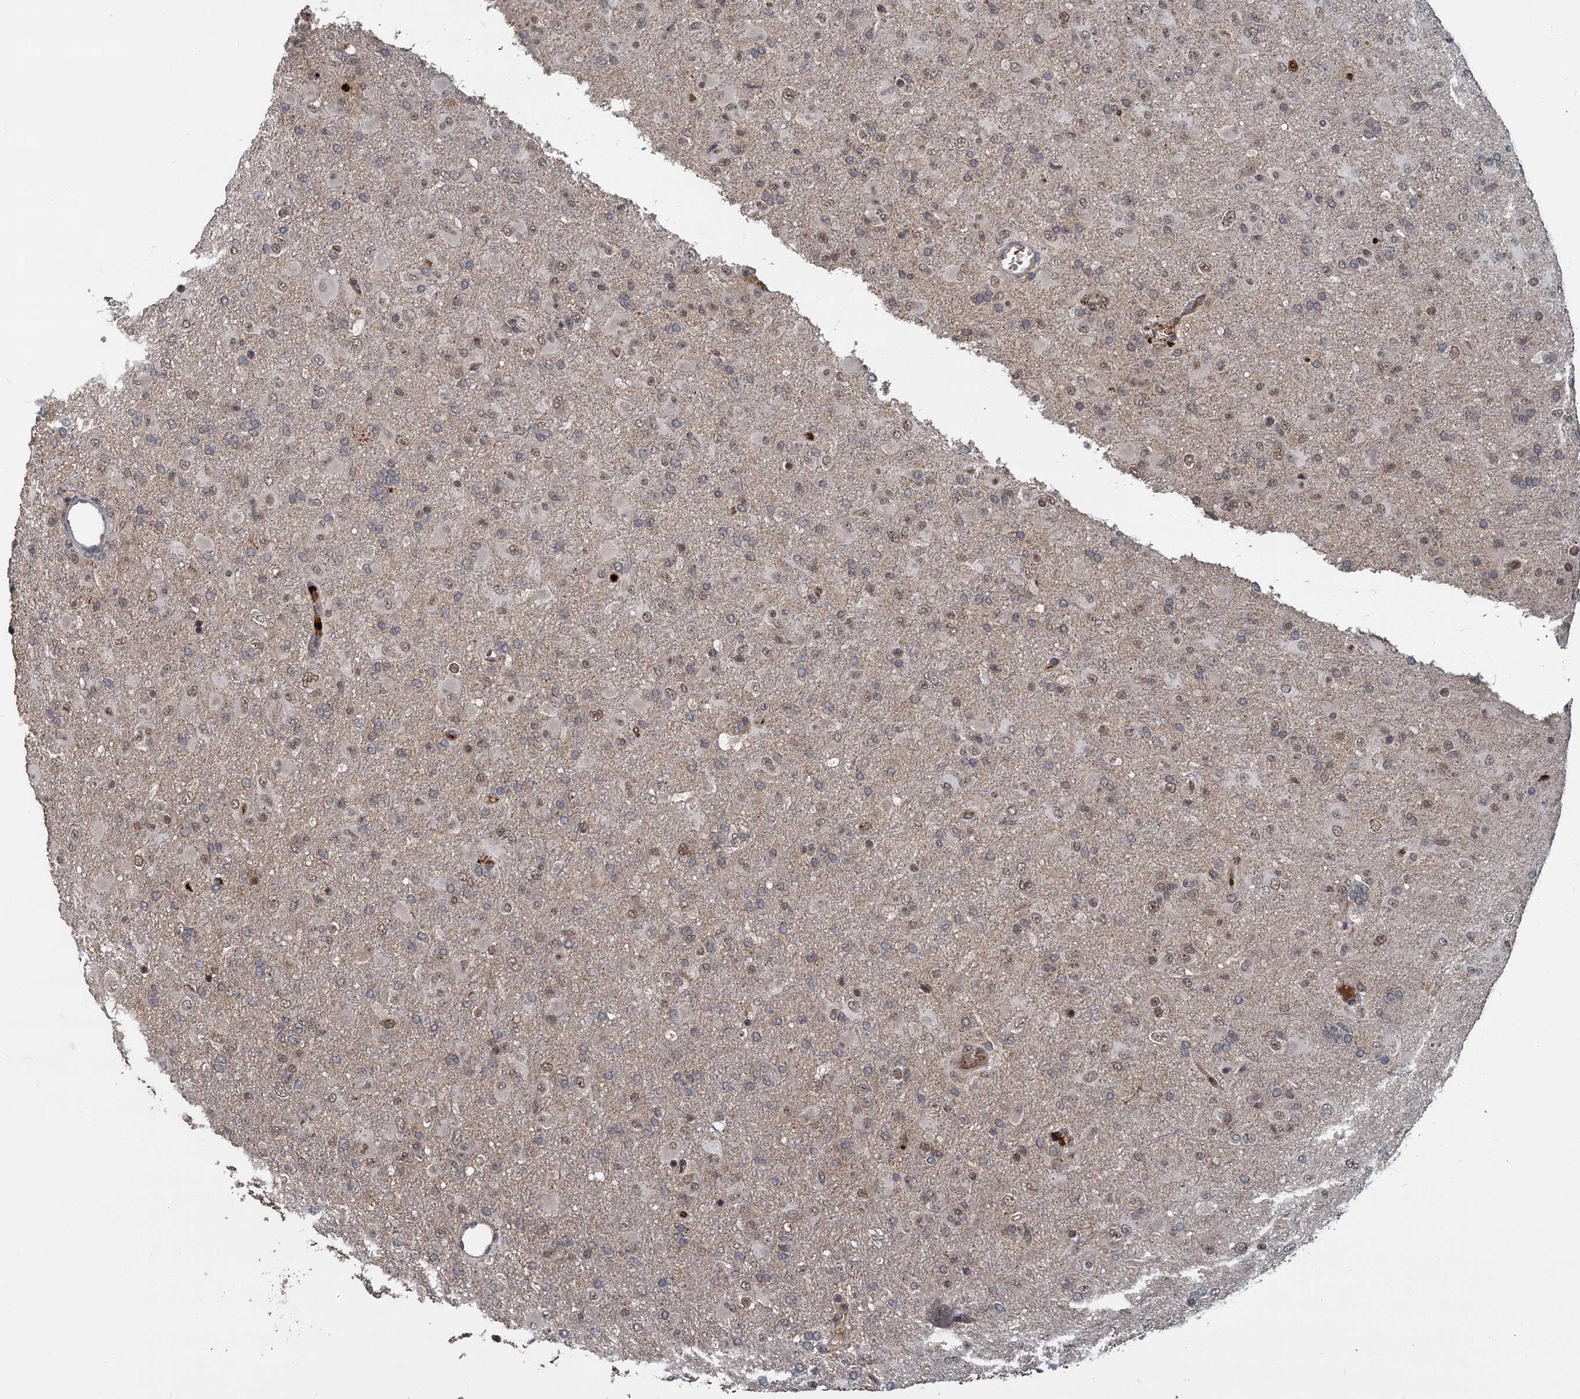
{"staining": {"intensity": "moderate", "quantity": "<25%", "location": "nuclear"}, "tissue": "glioma", "cell_type": "Tumor cells", "image_type": "cancer", "snomed": [{"axis": "morphology", "description": "Glioma, malignant, Low grade"}, {"axis": "topography", "description": "Brain"}], "caption": "Immunohistochemistry (DAB (3,3'-diaminobenzidine)) staining of human glioma shows moderate nuclear protein positivity in about <25% of tumor cells. Using DAB (brown) and hematoxylin (blue) stains, captured at high magnification using brightfield microscopy.", "gene": "FANCI", "patient": {"sex": "male", "age": 65}}